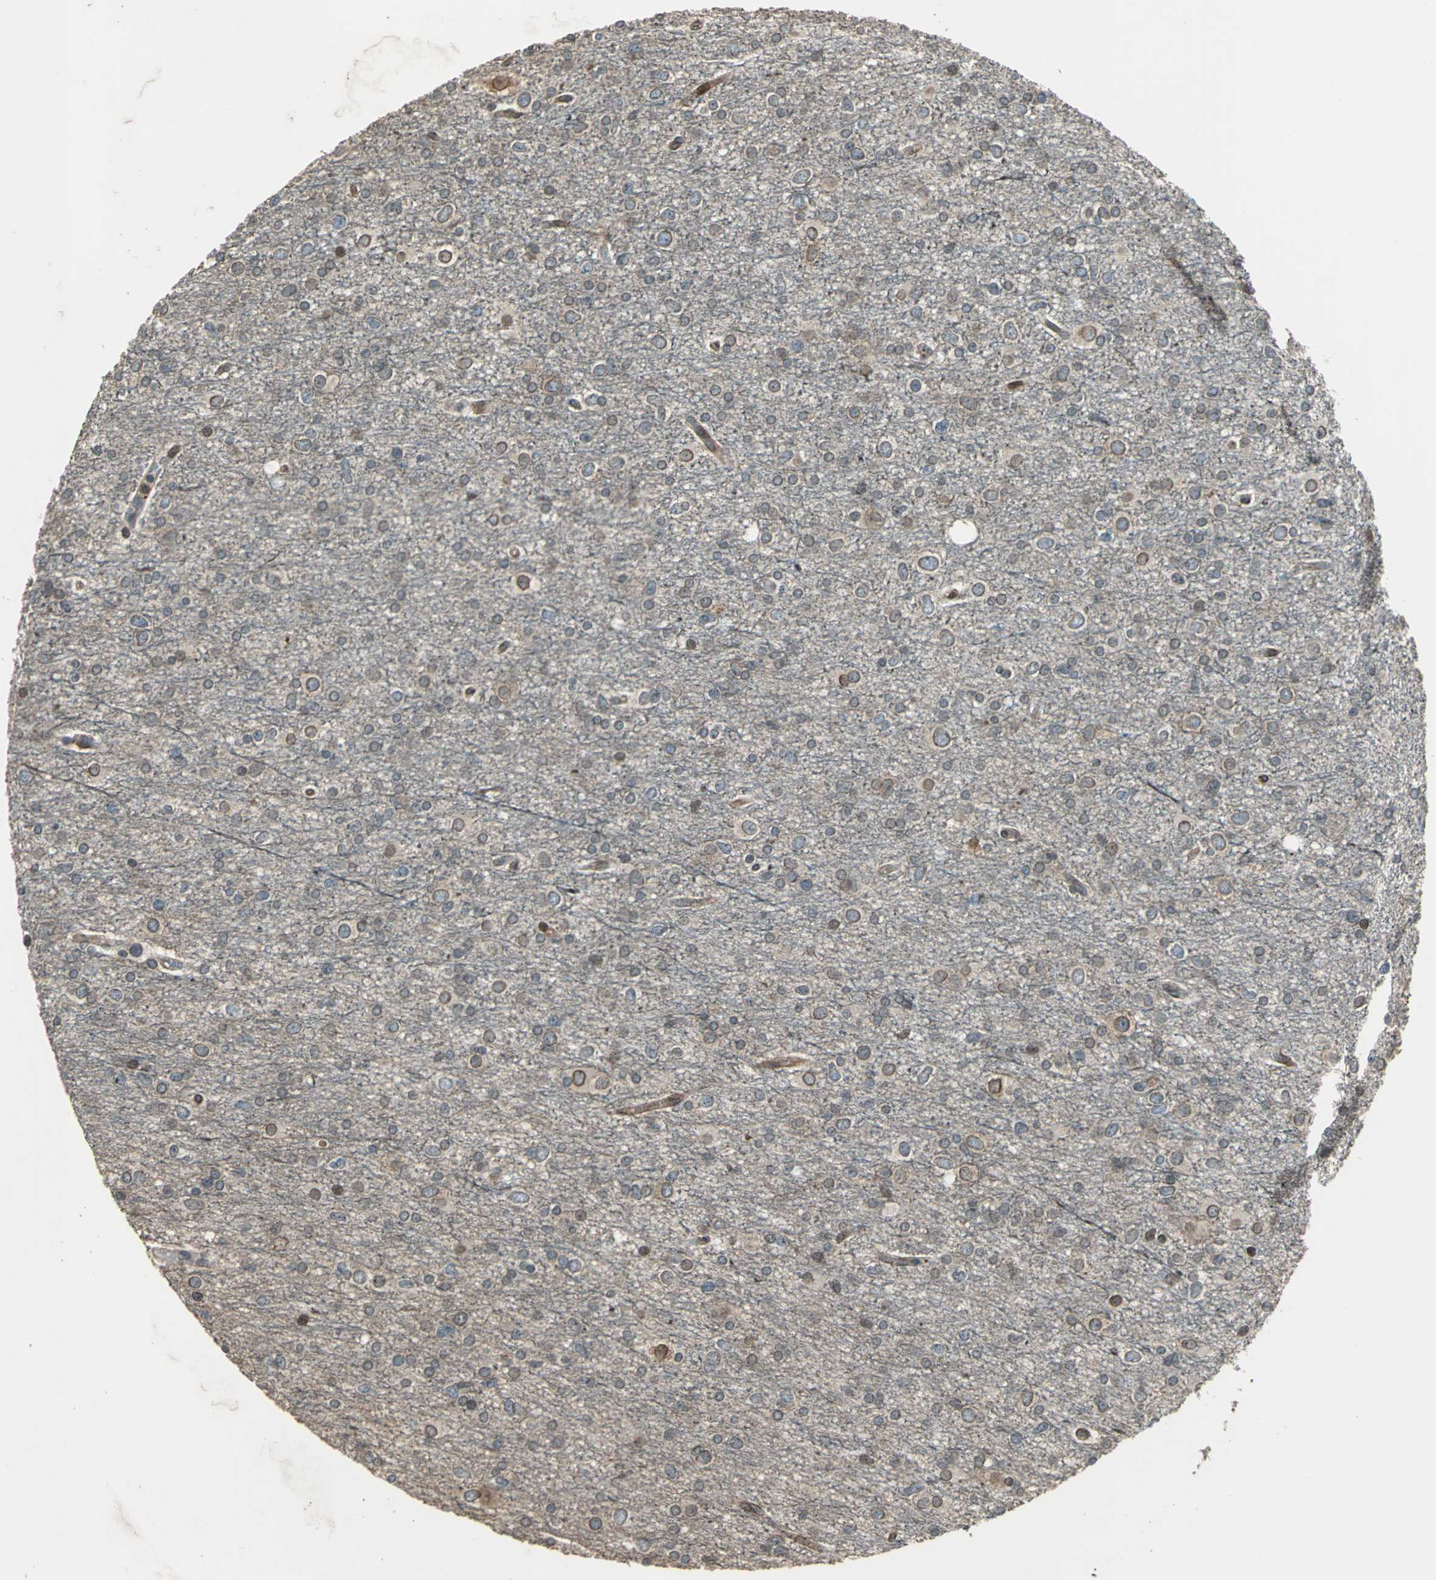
{"staining": {"intensity": "weak", "quantity": "<25%", "location": "cytoplasmic/membranous,nuclear"}, "tissue": "glioma", "cell_type": "Tumor cells", "image_type": "cancer", "snomed": [{"axis": "morphology", "description": "Glioma, malignant, Low grade"}, {"axis": "topography", "description": "Brain"}], "caption": "Protein analysis of glioma demonstrates no significant staining in tumor cells.", "gene": "BRIP1", "patient": {"sex": "male", "age": 42}}